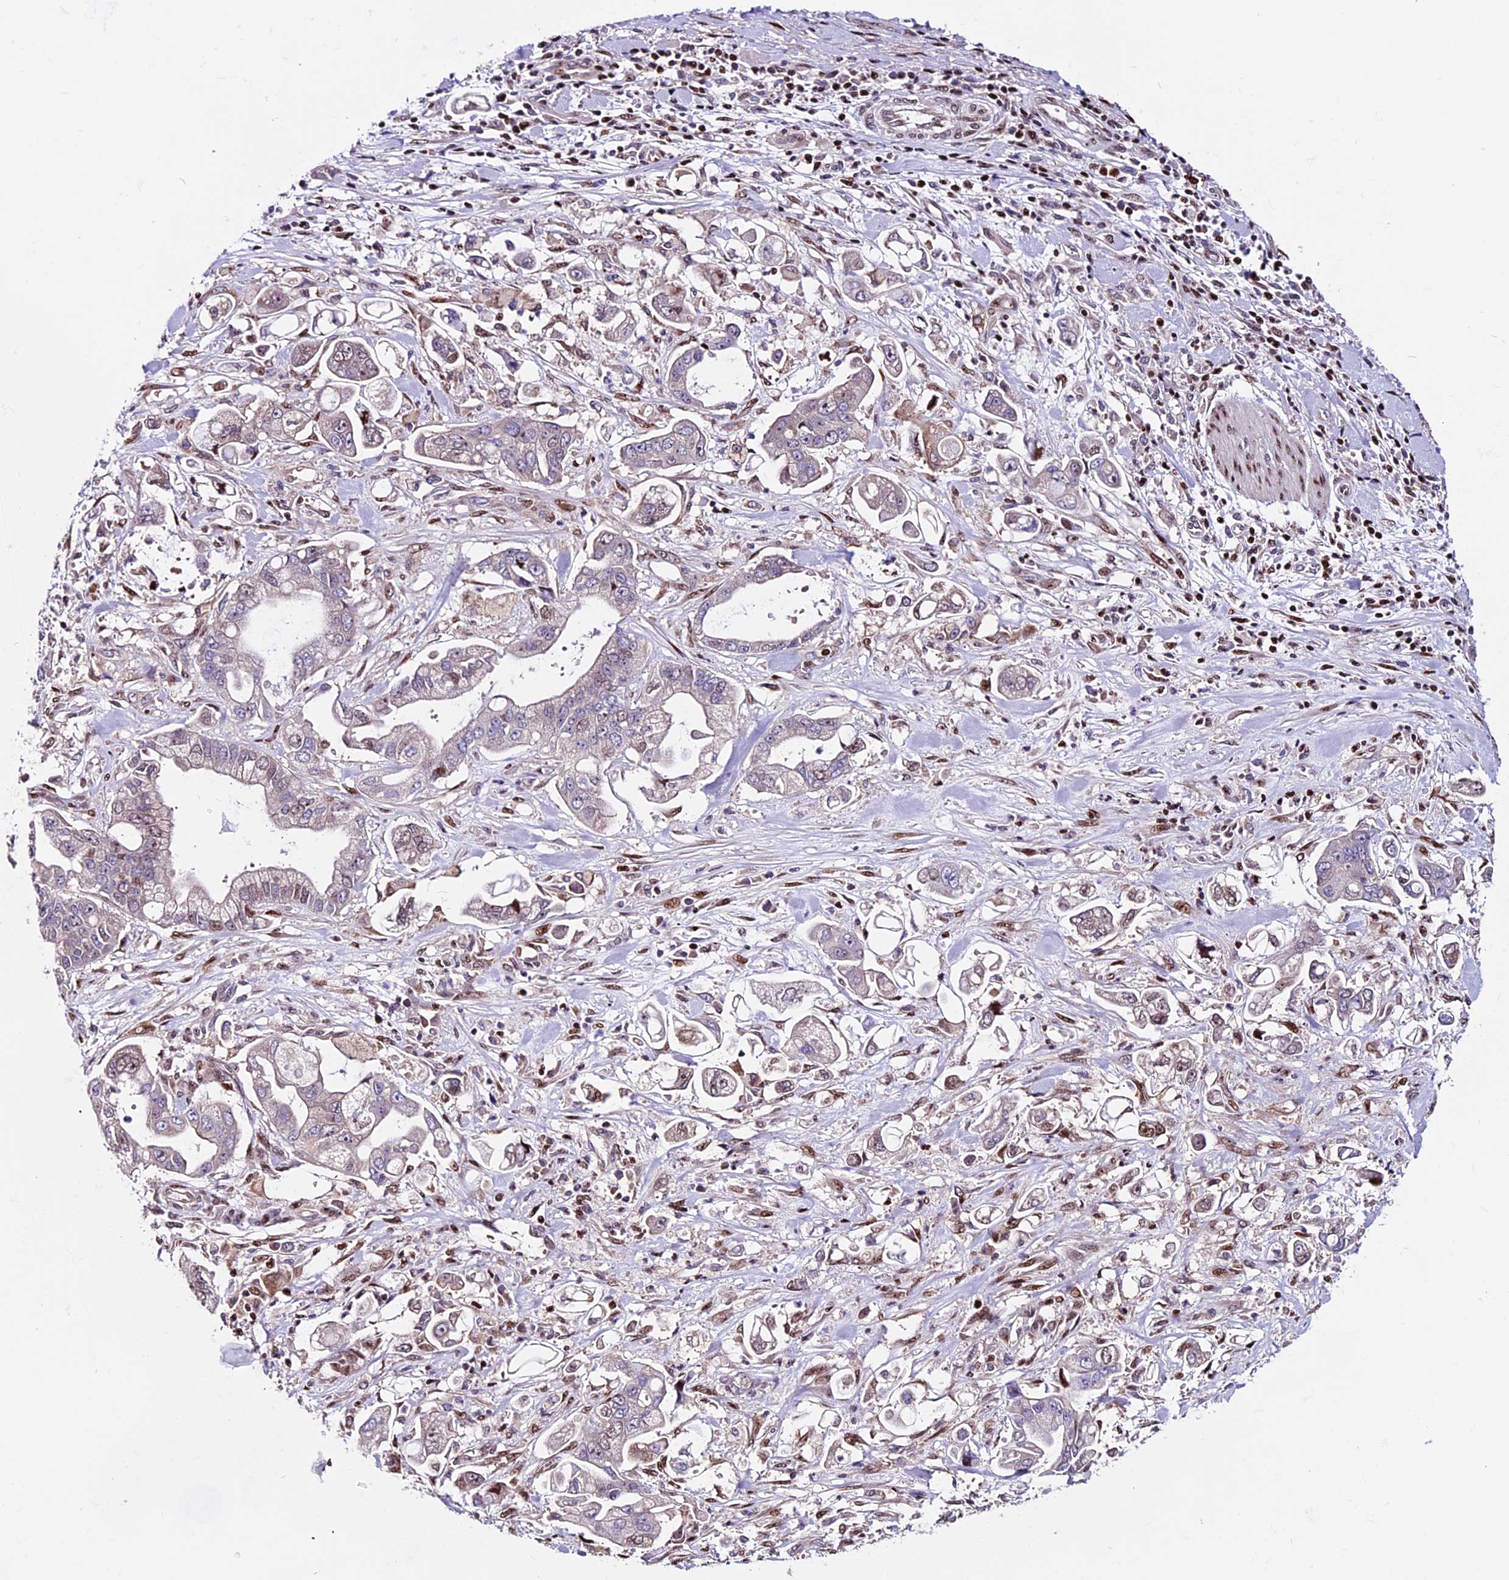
{"staining": {"intensity": "negative", "quantity": "none", "location": "none"}, "tissue": "stomach cancer", "cell_type": "Tumor cells", "image_type": "cancer", "snomed": [{"axis": "morphology", "description": "Adenocarcinoma, NOS"}, {"axis": "topography", "description": "Stomach"}], "caption": "Immunohistochemistry histopathology image of human stomach cancer stained for a protein (brown), which shows no staining in tumor cells.", "gene": "RINL", "patient": {"sex": "male", "age": 62}}